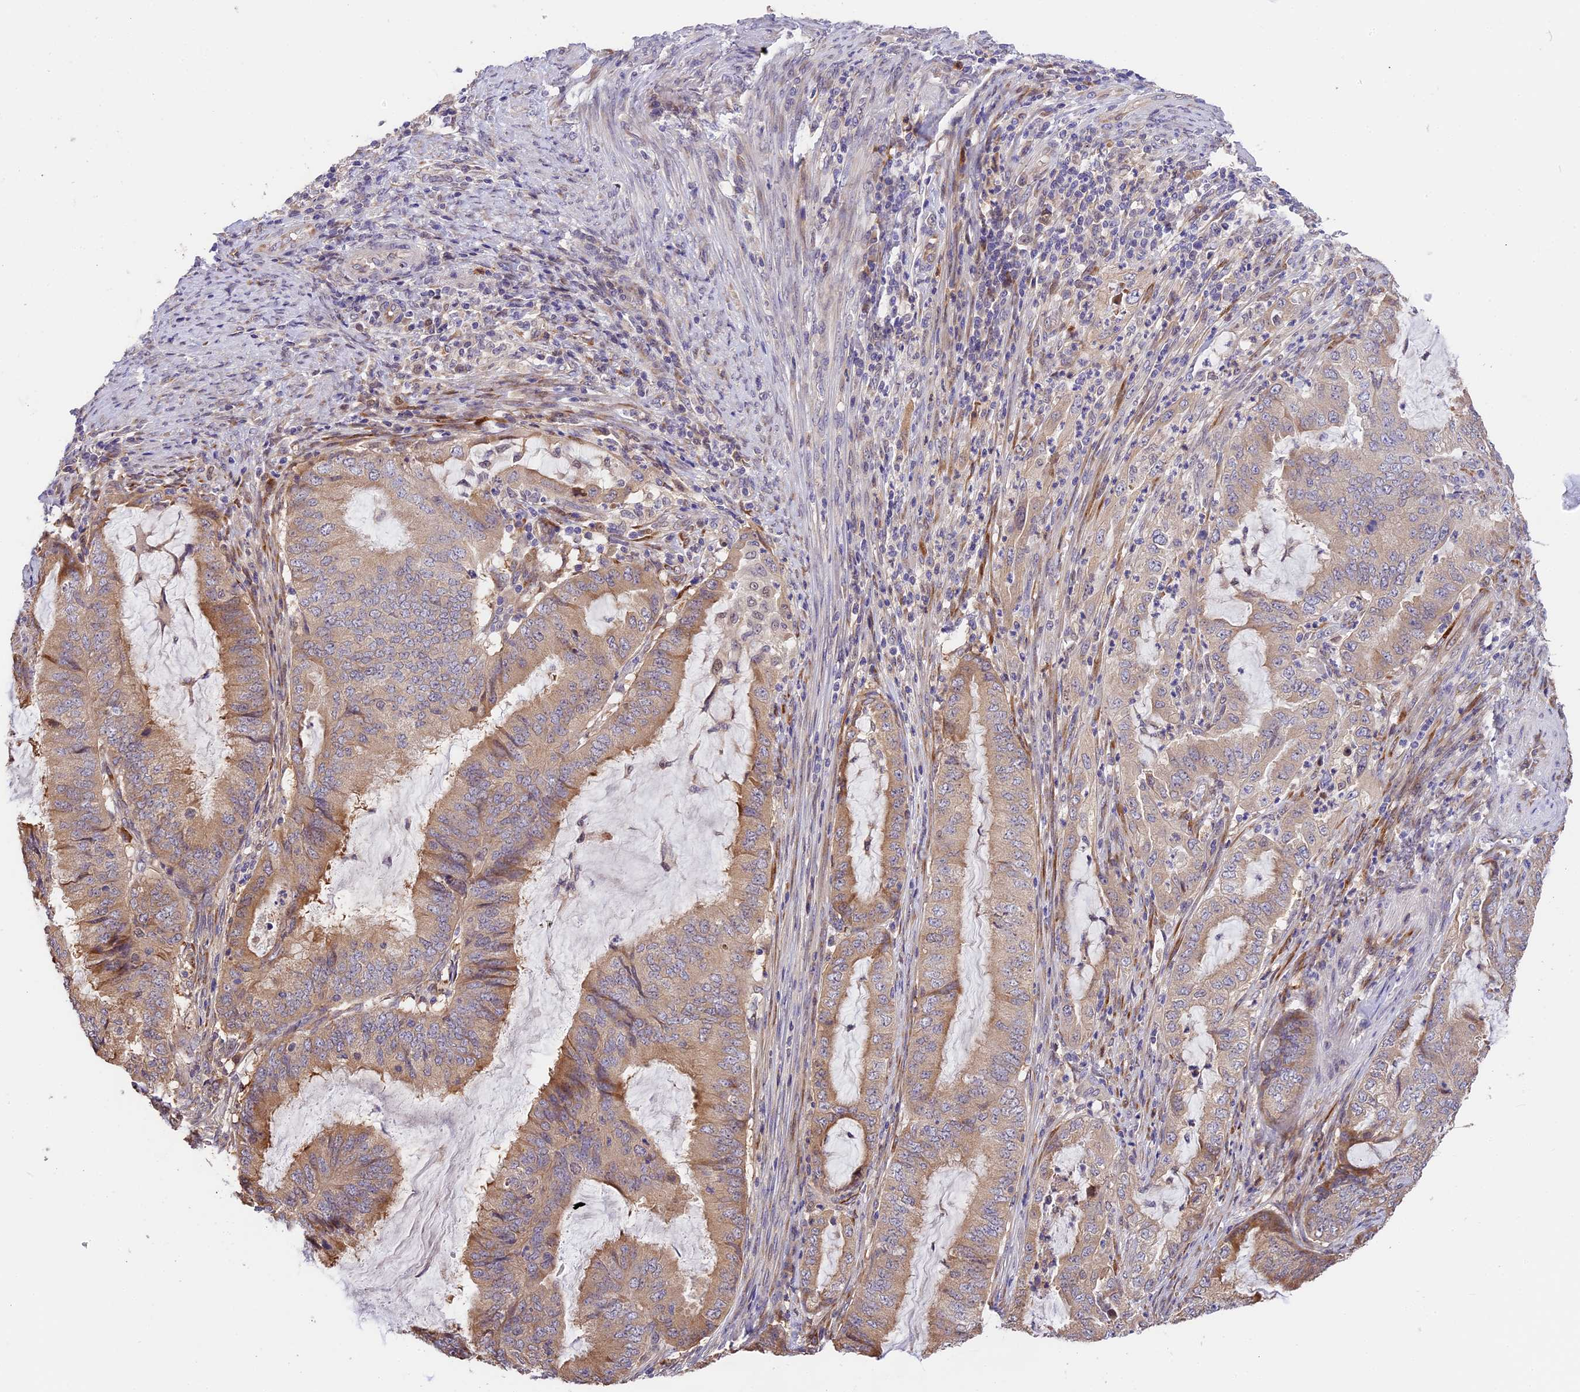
{"staining": {"intensity": "moderate", "quantity": "25%-75%", "location": "cytoplasmic/membranous"}, "tissue": "endometrial cancer", "cell_type": "Tumor cells", "image_type": "cancer", "snomed": [{"axis": "morphology", "description": "Adenocarcinoma, NOS"}, {"axis": "topography", "description": "Endometrium"}], "caption": "Immunohistochemistry (IHC) (DAB (3,3'-diaminobenzidine)) staining of endometrial cancer (adenocarcinoma) shows moderate cytoplasmic/membranous protein positivity in about 25%-75% of tumor cells.", "gene": "BSCL2", "patient": {"sex": "female", "age": 51}}